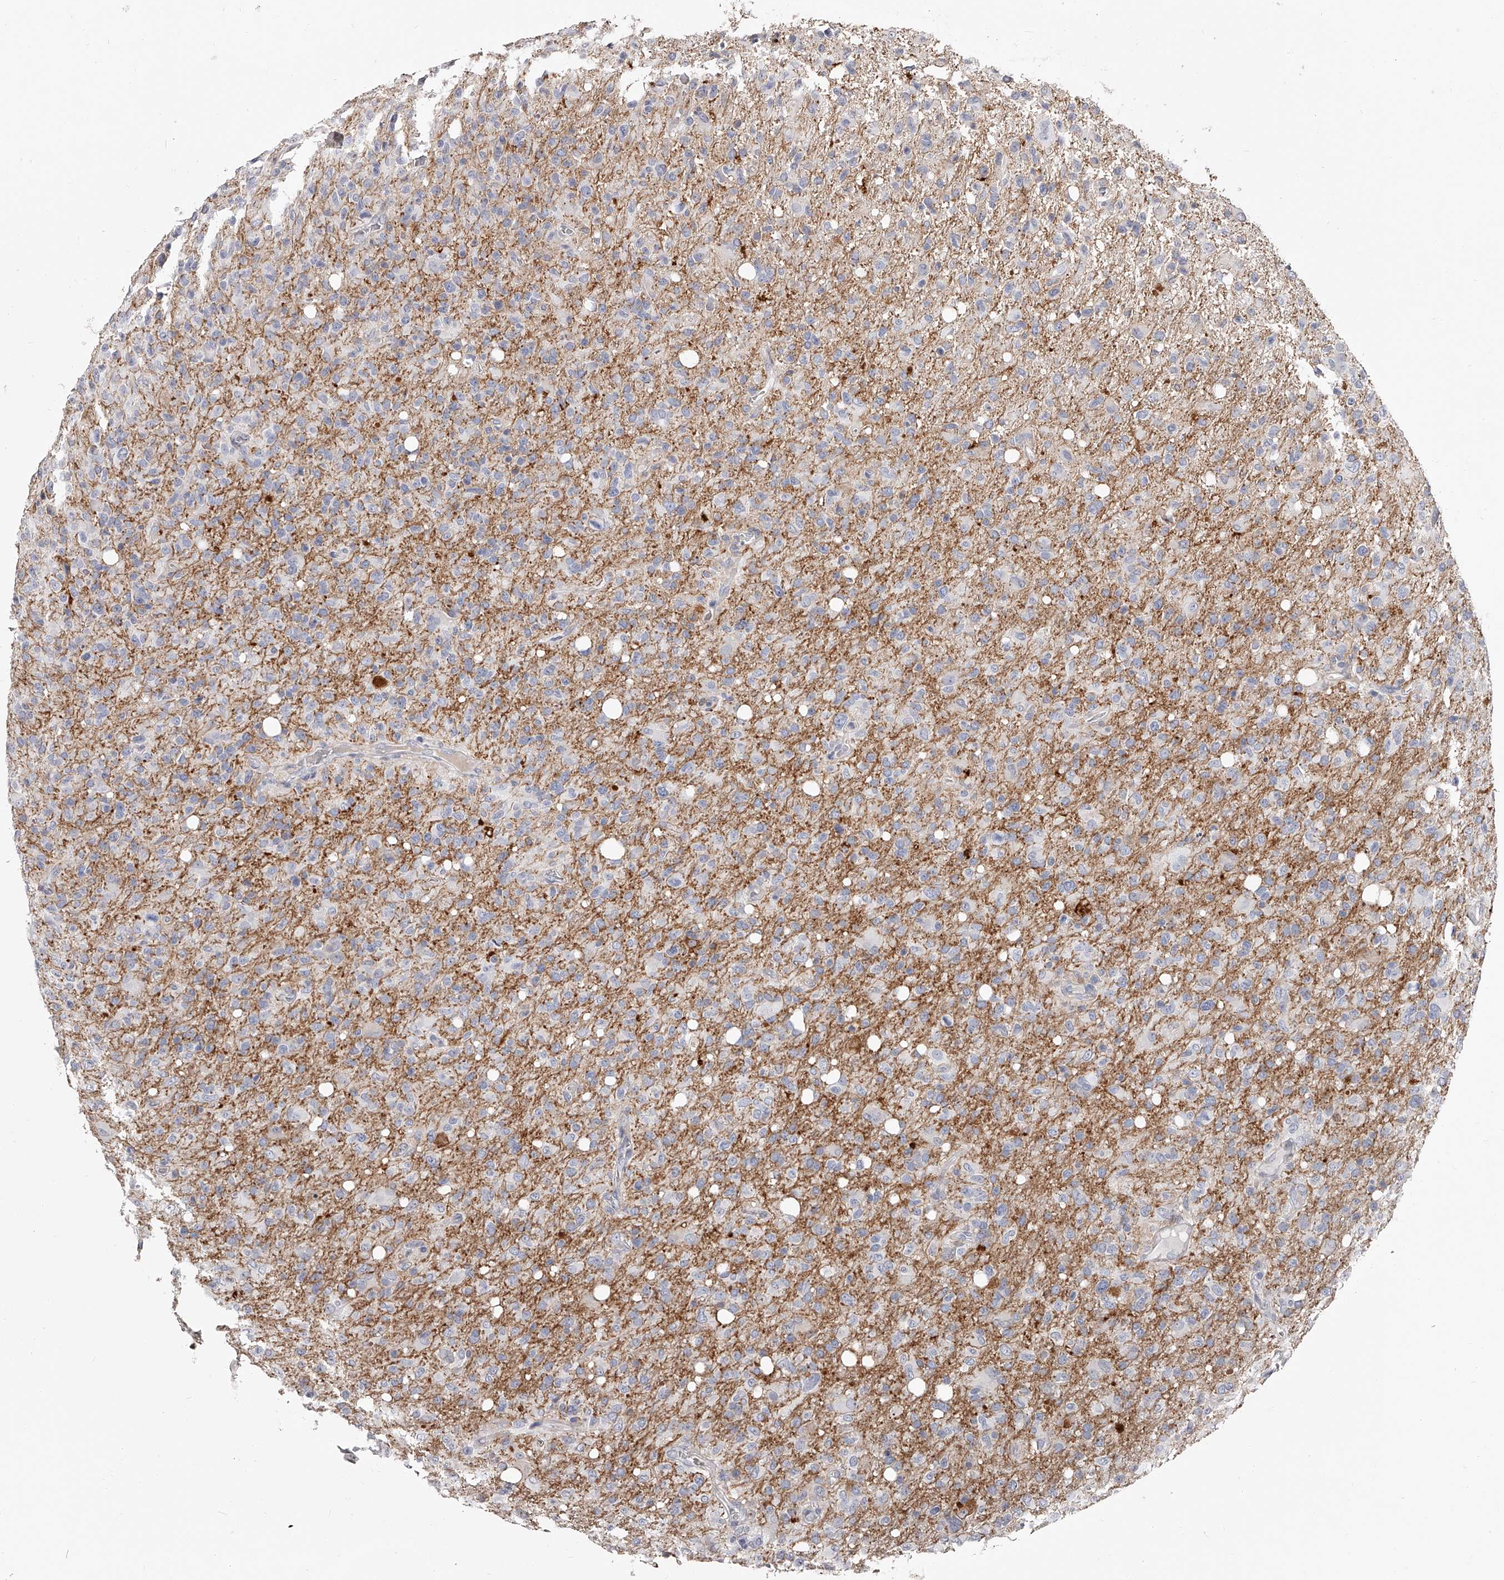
{"staining": {"intensity": "negative", "quantity": "none", "location": "none"}, "tissue": "glioma", "cell_type": "Tumor cells", "image_type": "cancer", "snomed": [{"axis": "morphology", "description": "Glioma, malignant, High grade"}, {"axis": "topography", "description": "Brain"}], "caption": "Tumor cells show no significant protein staining in malignant glioma (high-grade). (Brightfield microscopy of DAB immunohistochemistry (IHC) at high magnification).", "gene": "PACSIN1", "patient": {"sex": "female", "age": 57}}